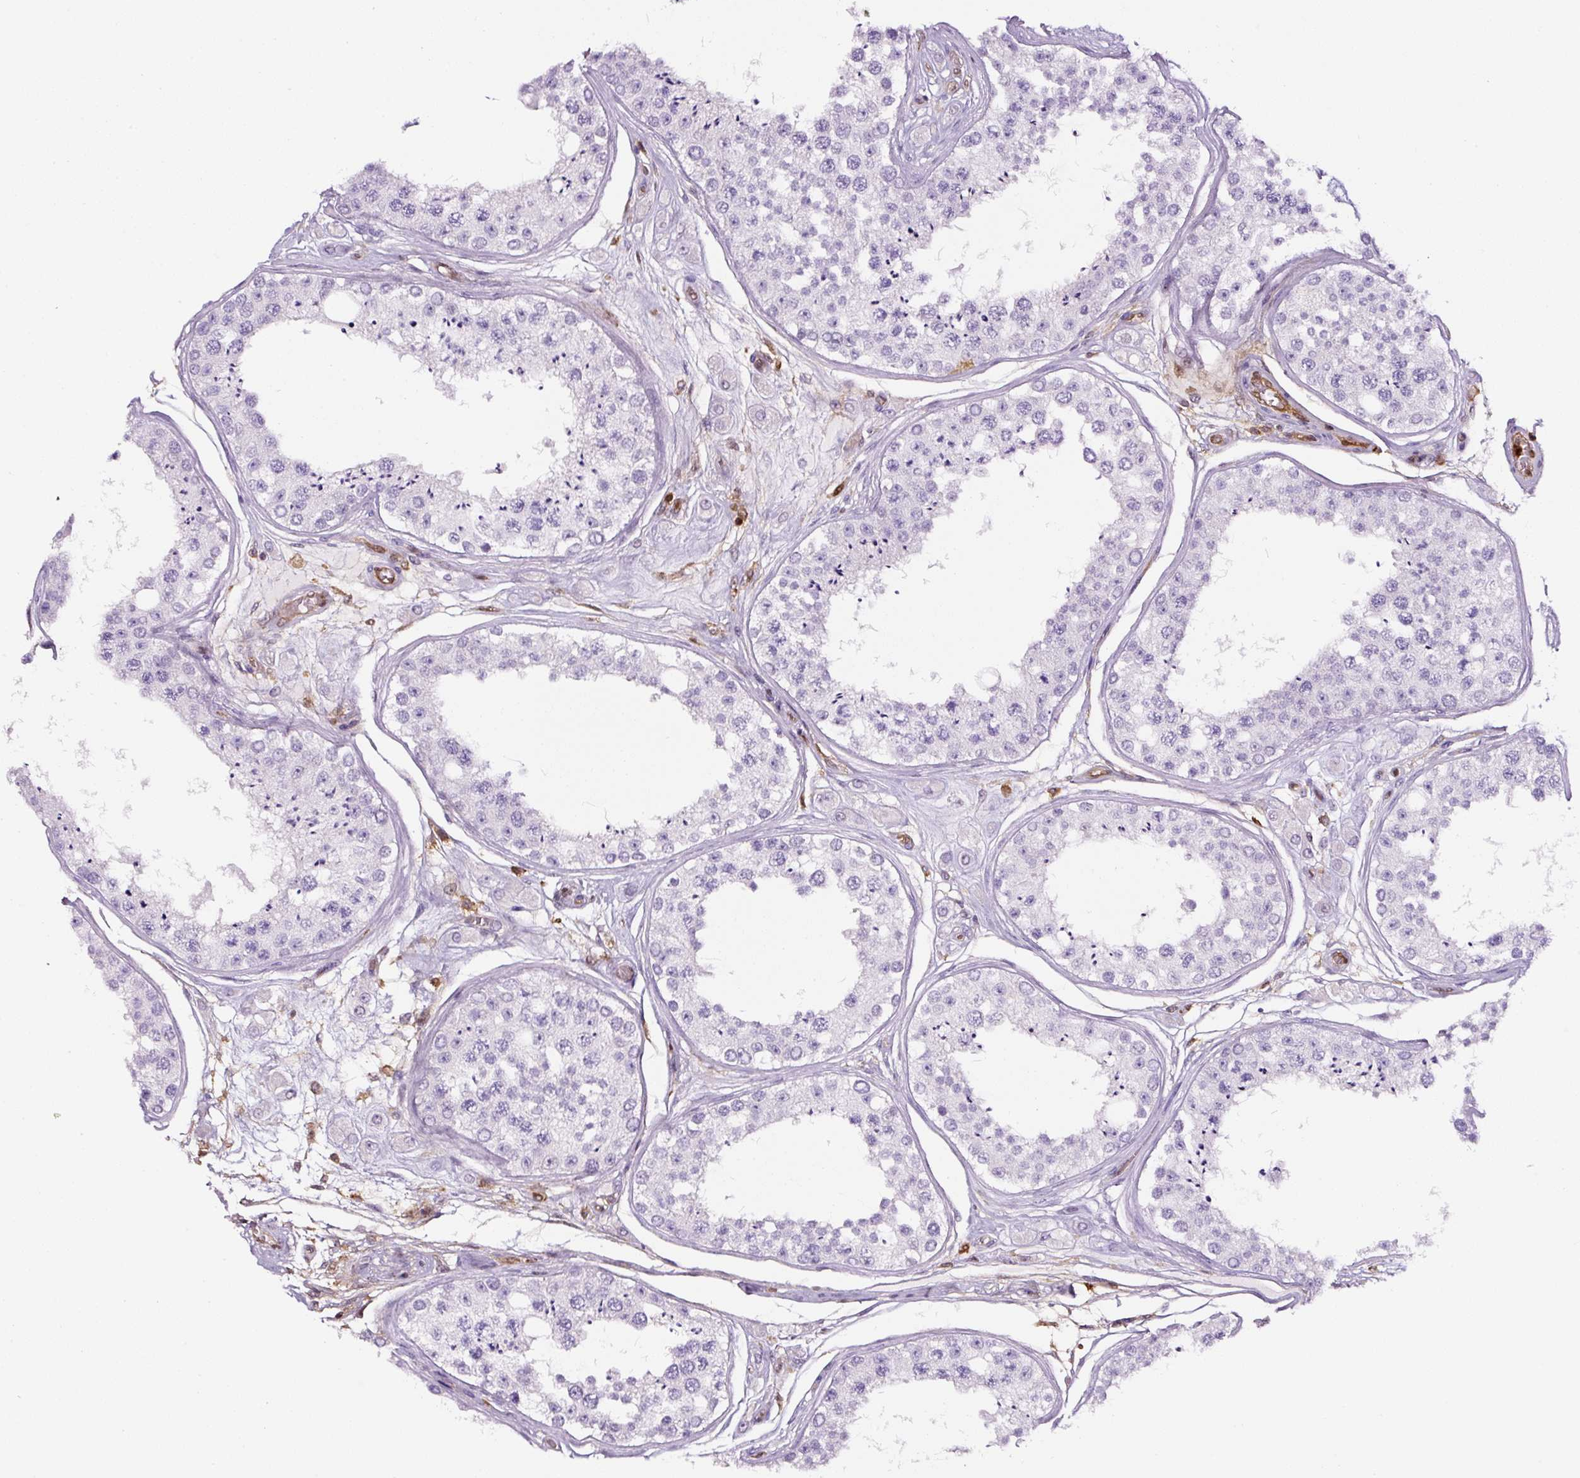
{"staining": {"intensity": "negative", "quantity": "none", "location": "none"}, "tissue": "testis", "cell_type": "Cells in seminiferous ducts", "image_type": "normal", "snomed": [{"axis": "morphology", "description": "Normal tissue, NOS"}, {"axis": "topography", "description": "Testis"}], "caption": "An image of human testis is negative for staining in cells in seminiferous ducts.", "gene": "ANXA1", "patient": {"sex": "male", "age": 25}}